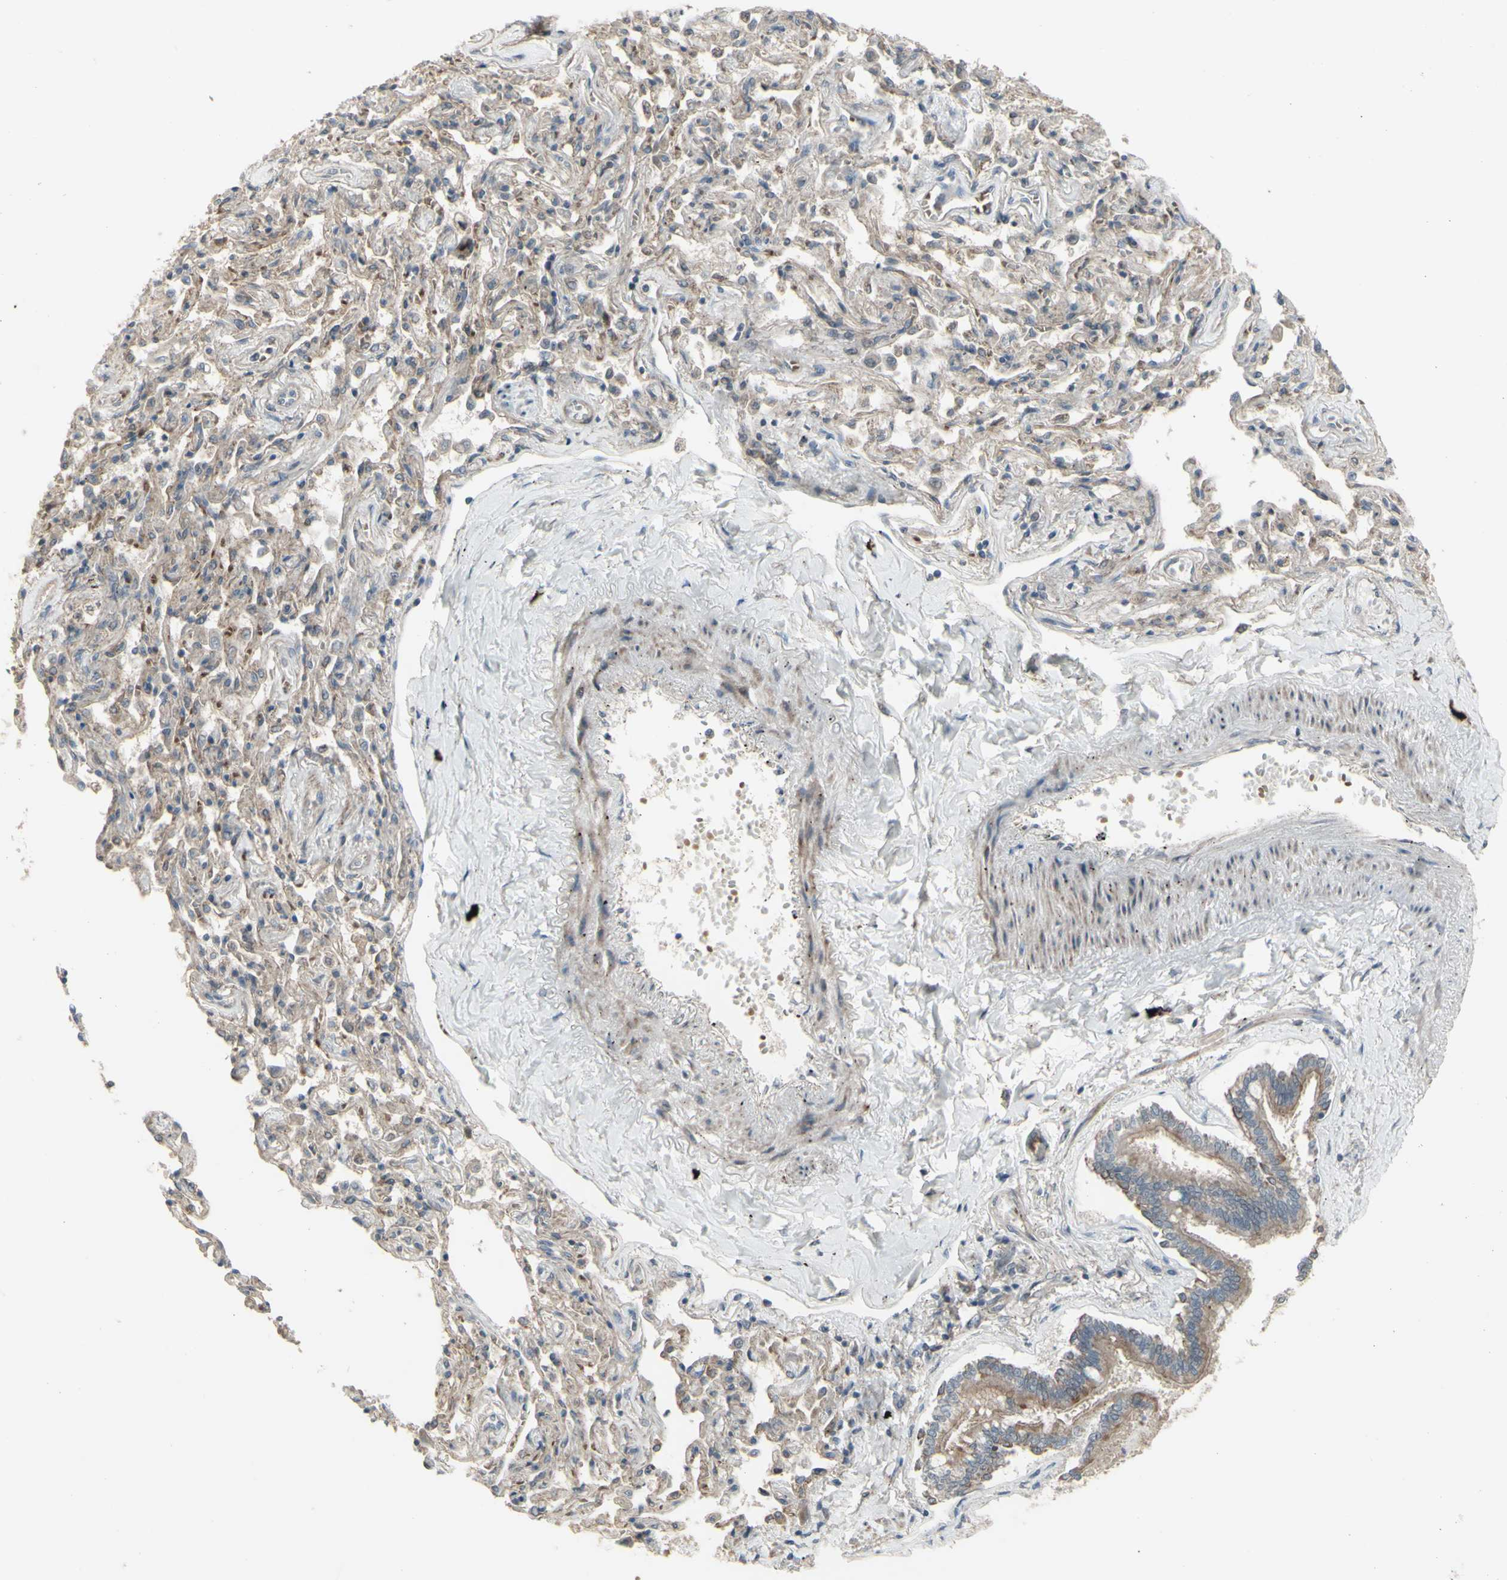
{"staining": {"intensity": "moderate", "quantity": ">75%", "location": "cytoplasmic/membranous"}, "tissue": "bronchus", "cell_type": "Respiratory epithelial cells", "image_type": "normal", "snomed": [{"axis": "morphology", "description": "Normal tissue, NOS"}, {"axis": "topography", "description": "Bronchus"}, {"axis": "topography", "description": "Lung"}], "caption": "Immunohistochemical staining of unremarkable bronchus demonstrates moderate cytoplasmic/membranous protein positivity in approximately >75% of respiratory epithelial cells. The protein of interest is stained brown, and the nuclei are stained in blue (DAB (3,3'-diaminobenzidine) IHC with brightfield microscopy, high magnification).", "gene": "GRAMD1B", "patient": {"sex": "male", "age": 64}}